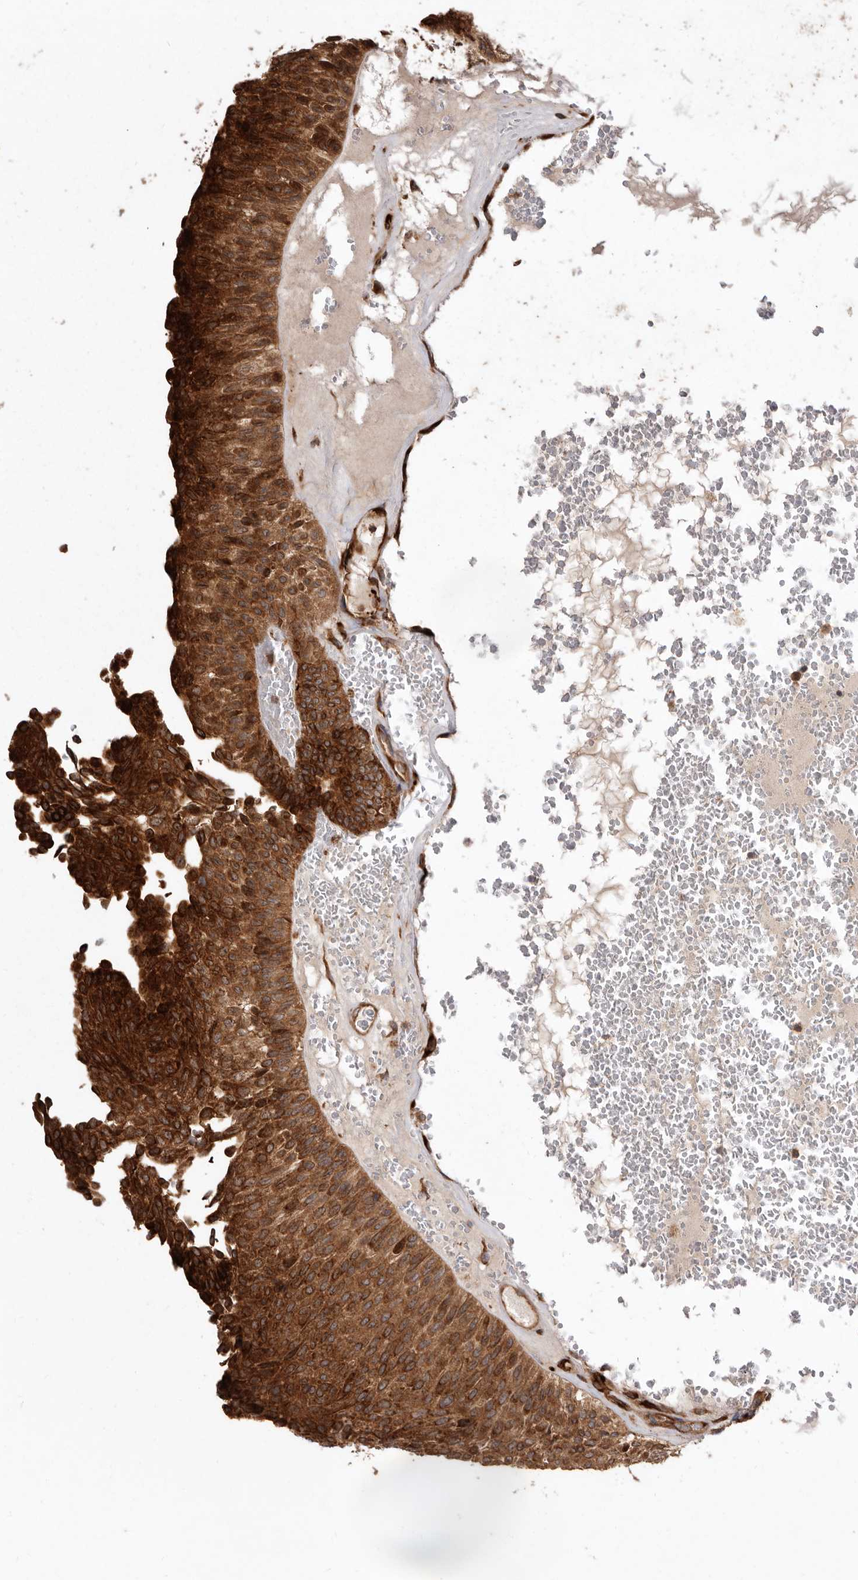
{"staining": {"intensity": "strong", "quantity": ">75%", "location": "cytoplasmic/membranous"}, "tissue": "urothelial cancer", "cell_type": "Tumor cells", "image_type": "cancer", "snomed": [{"axis": "morphology", "description": "Urothelial carcinoma, Low grade"}, {"axis": "topography", "description": "Urinary bladder"}], "caption": "Tumor cells exhibit high levels of strong cytoplasmic/membranous expression in about >75% of cells in low-grade urothelial carcinoma.", "gene": "FLAD1", "patient": {"sex": "male", "age": 78}}